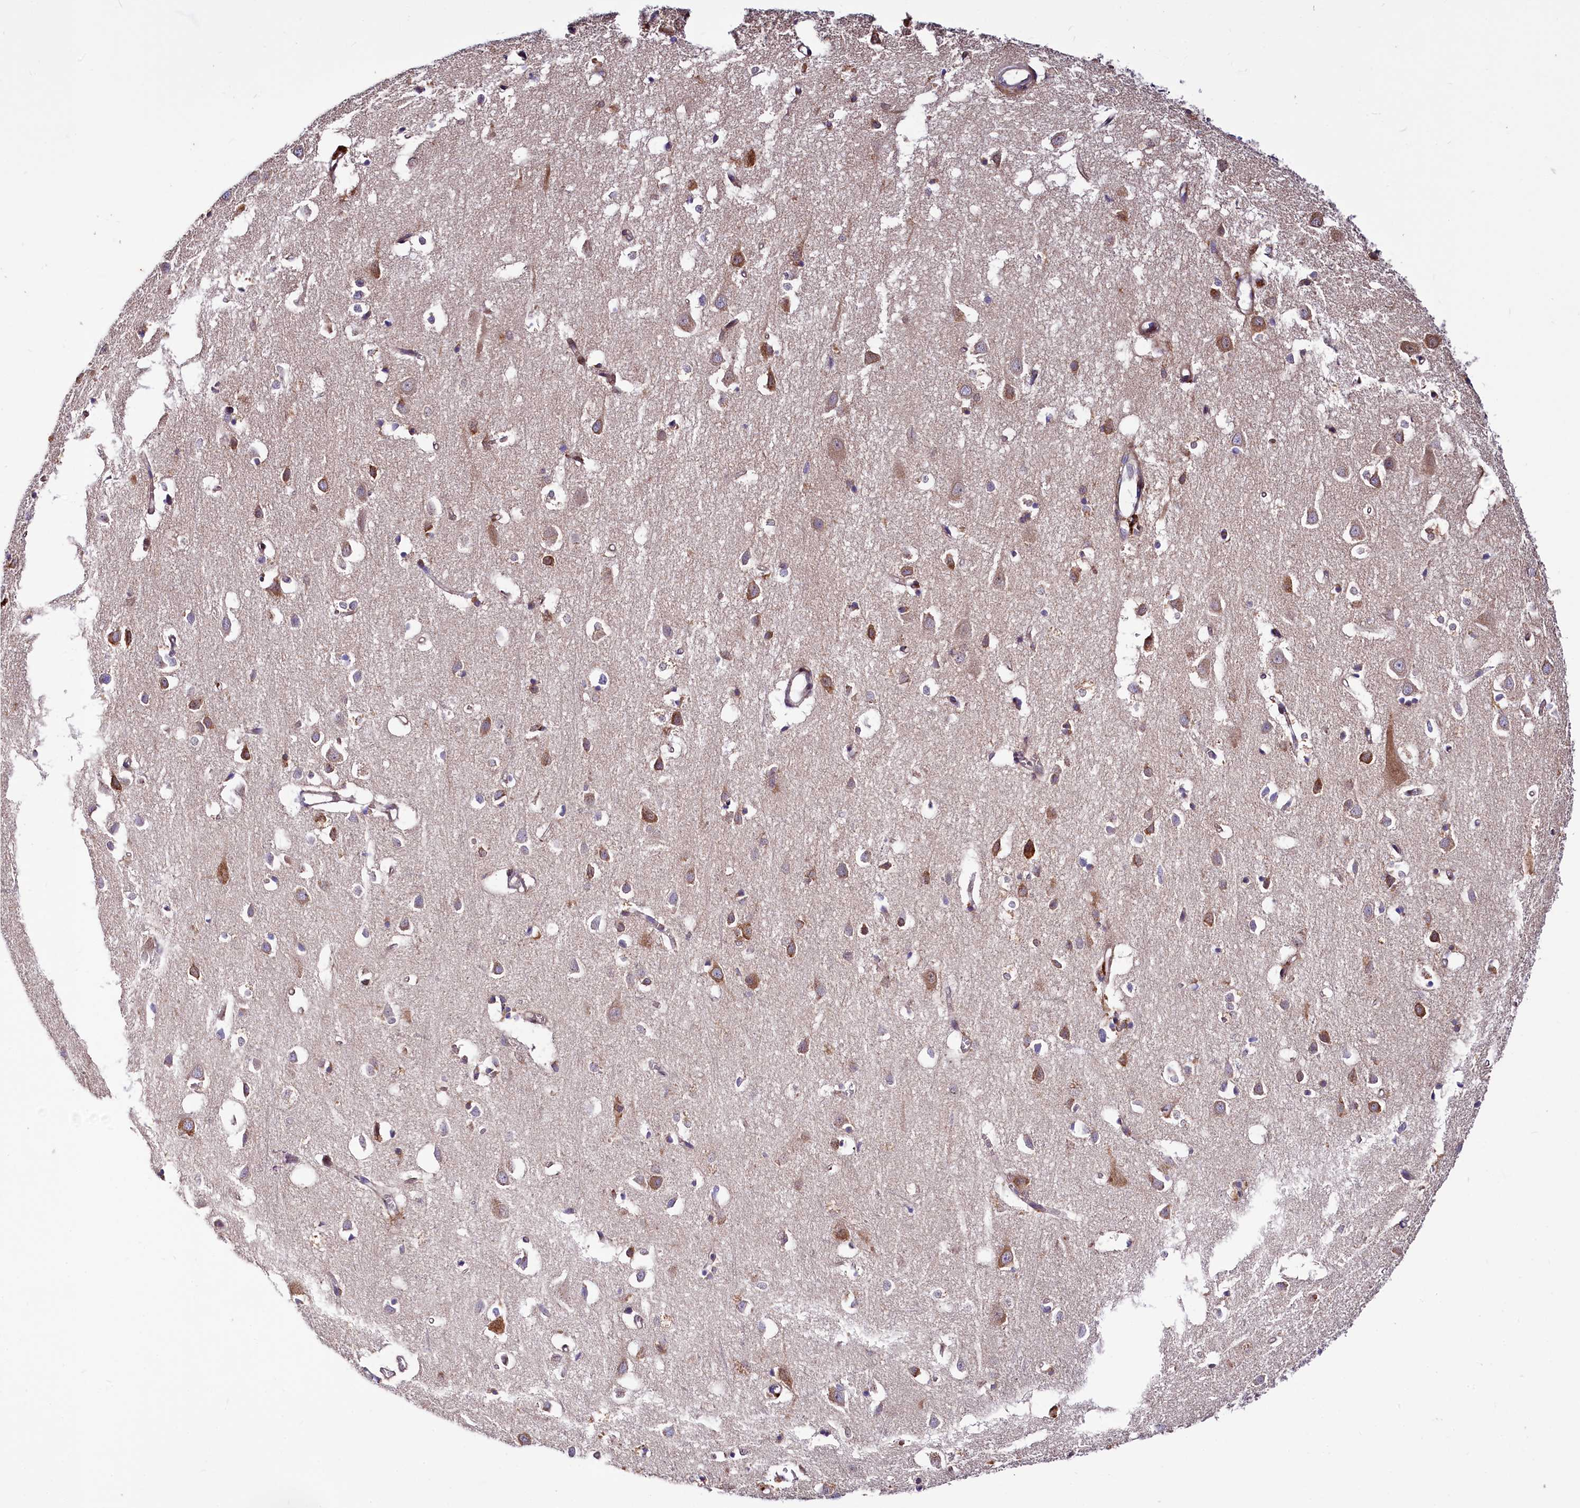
{"staining": {"intensity": "moderate", "quantity": "25%-75%", "location": "cytoplasmic/membranous"}, "tissue": "cerebral cortex", "cell_type": "Endothelial cells", "image_type": "normal", "snomed": [{"axis": "morphology", "description": "Normal tissue, NOS"}, {"axis": "topography", "description": "Cerebral cortex"}], "caption": "Protein positivity by IHC shows moderate cytoplasmic/membranous staining in approximately 25%-75% of endothelial cells in benign cerebral cortex. (DAB (3,3'-diaminobenzidine) IHC, brown staining for protein, blue staining for nuclei).", "gene": "PDZRN3", "patient": {"sex": "female", "age": 64}}